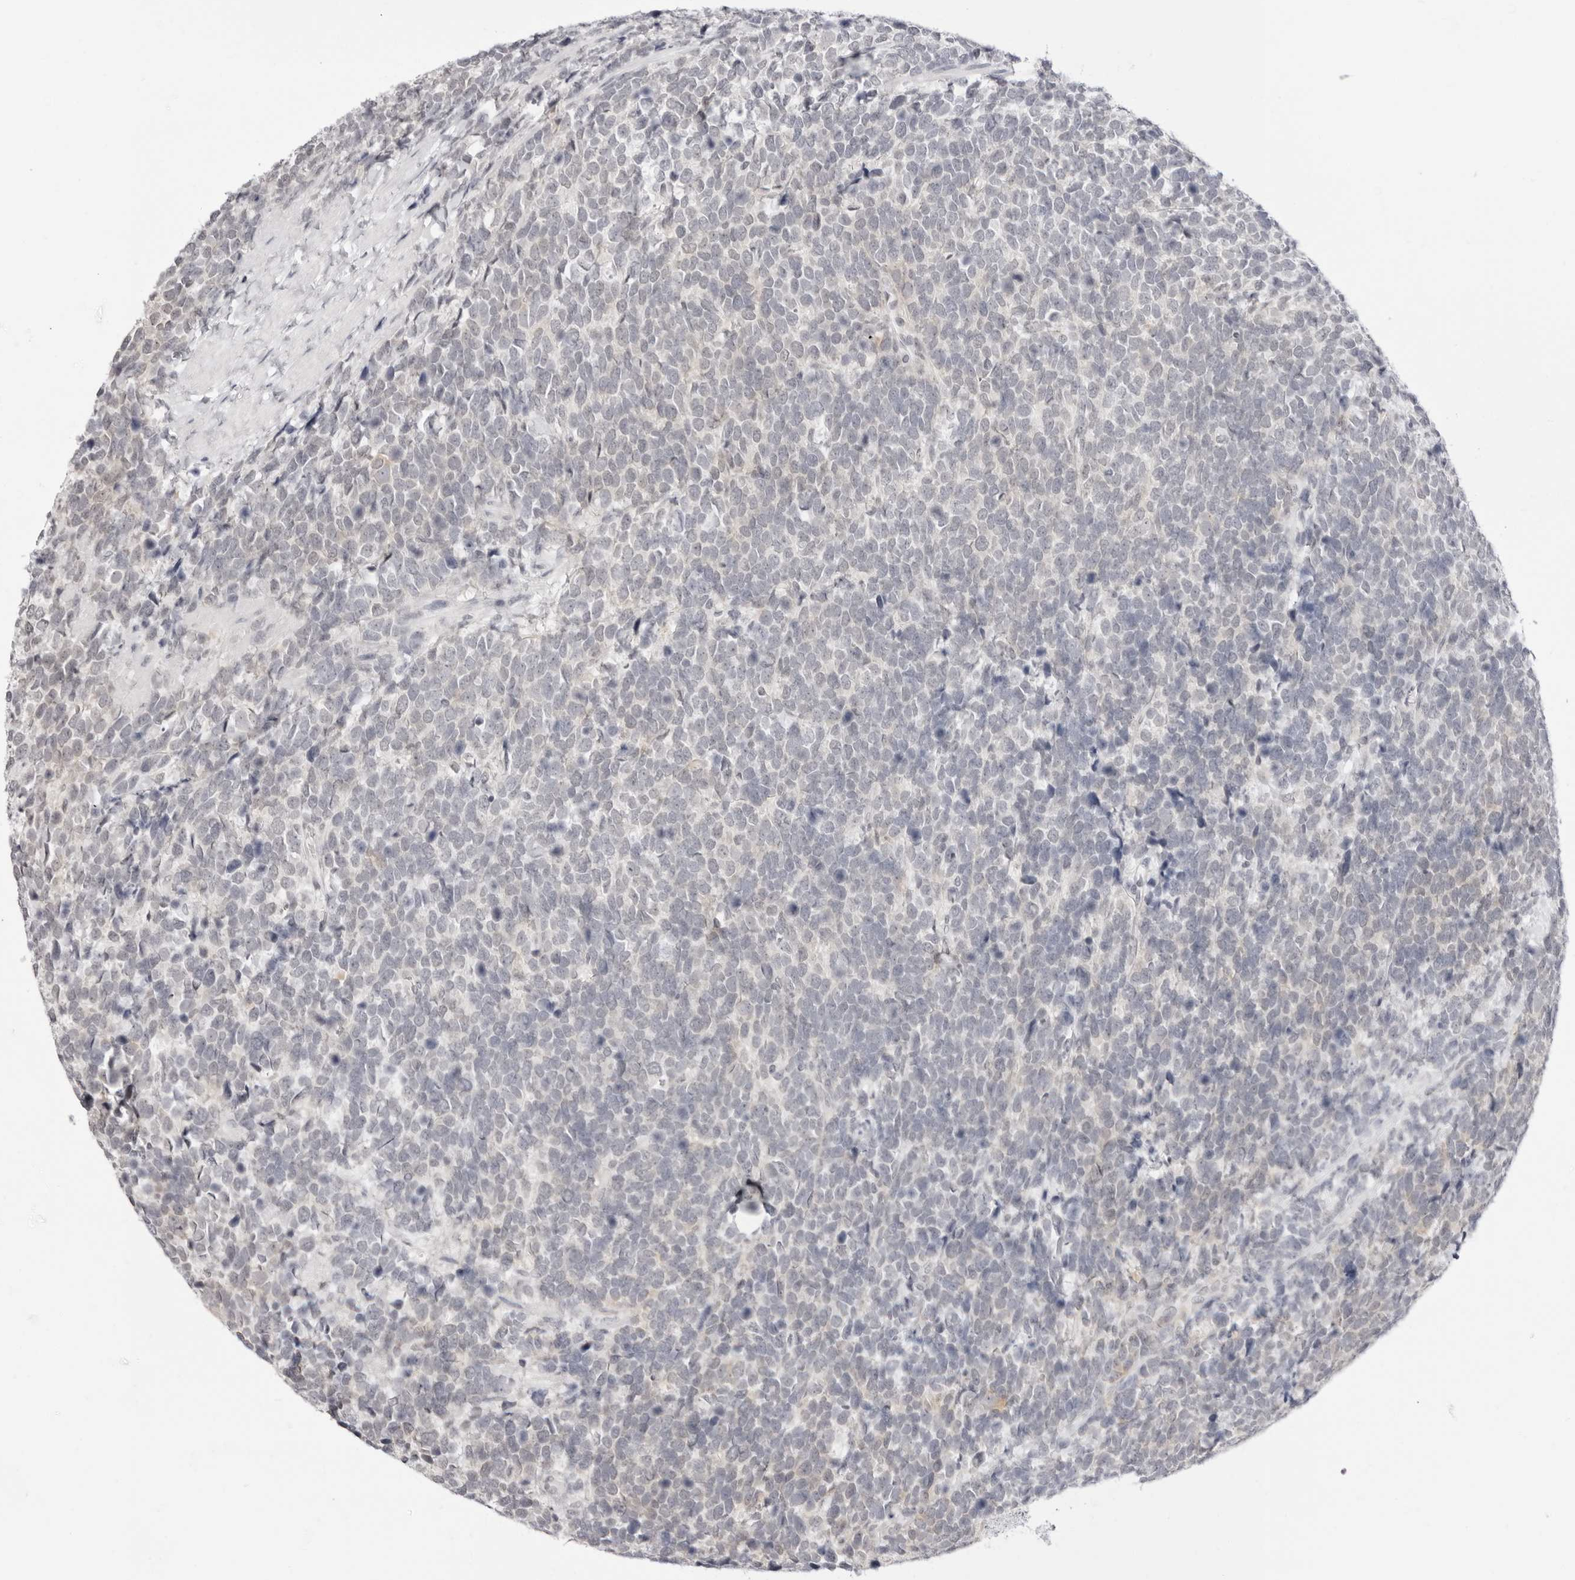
{"staining": {"intensity": "negative", "quantity": "none", "location": "none"}, "tissue": "urothelial cancer", "cell_type": "Tumor cells", "image_type": "cancer", "snomed": [{"axis": "morphology", "description": "Urothelial carcinoma, High grade"}, {"axis": "topography", "description": "Urinary bladder"}], "caption": "Tumor cells are negative for protein expression in human urothelial carcinoma (high-grade).", "gene": "PPP2R5C", "patient": {"sex": "female", "age": 82}}